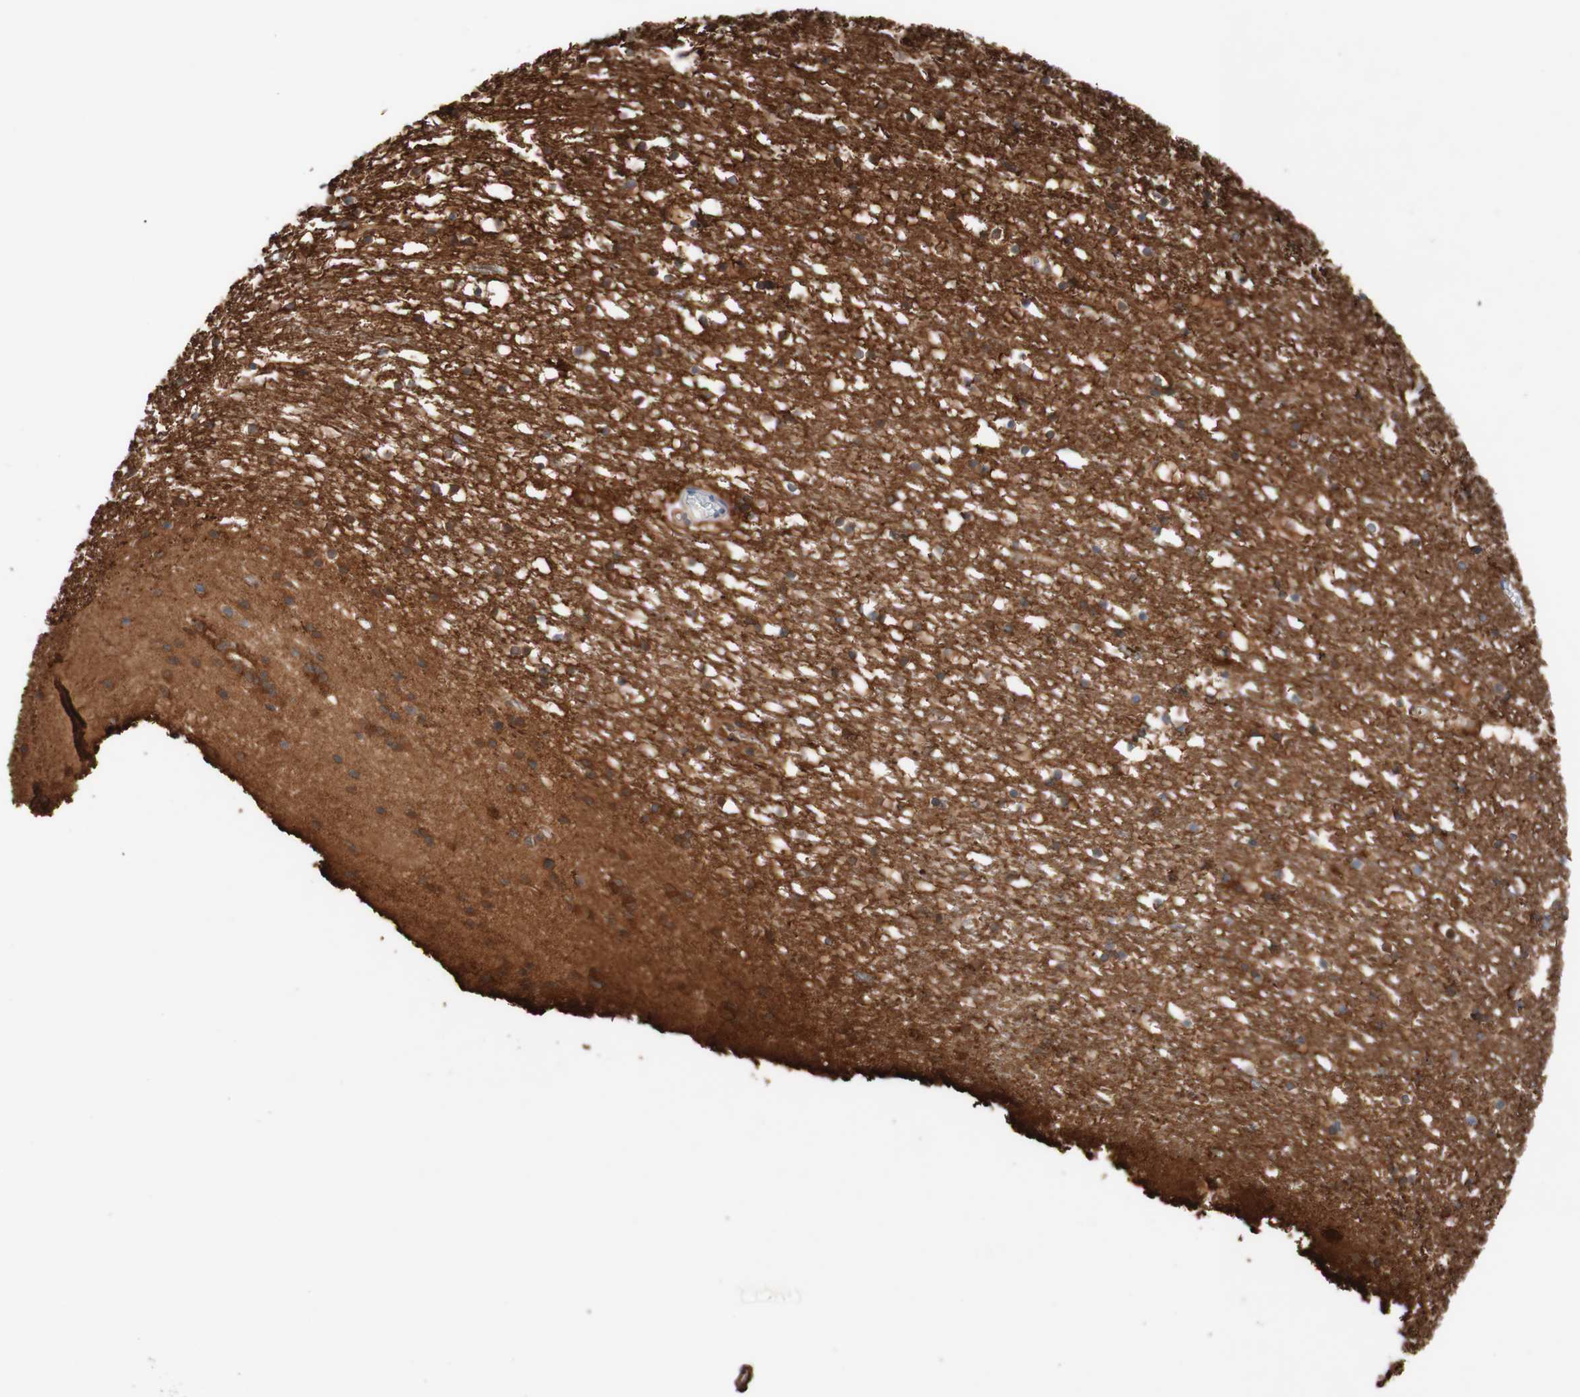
{"staining": {"intensity": "negative", "quantity": "none", "location": "none"}, "tissue": "caudate", "cell_type": "Glial cells", "image_type": "normal", "snomed": [{"axis": "morphology", "description": "Normal tissue, NOS"}, {"axis": "topography", "description": "Lateral ventricle wall"}], "caption": "Immunohistochemistry (IHC) image of benign human caudate stained for a protein (brown), which demonstrates no positivity in glial cells. (IHC, brightfield microscopy, high magnification).", "gene": "PACSIN1", "patient": {"sex": "male", "age": 45}}